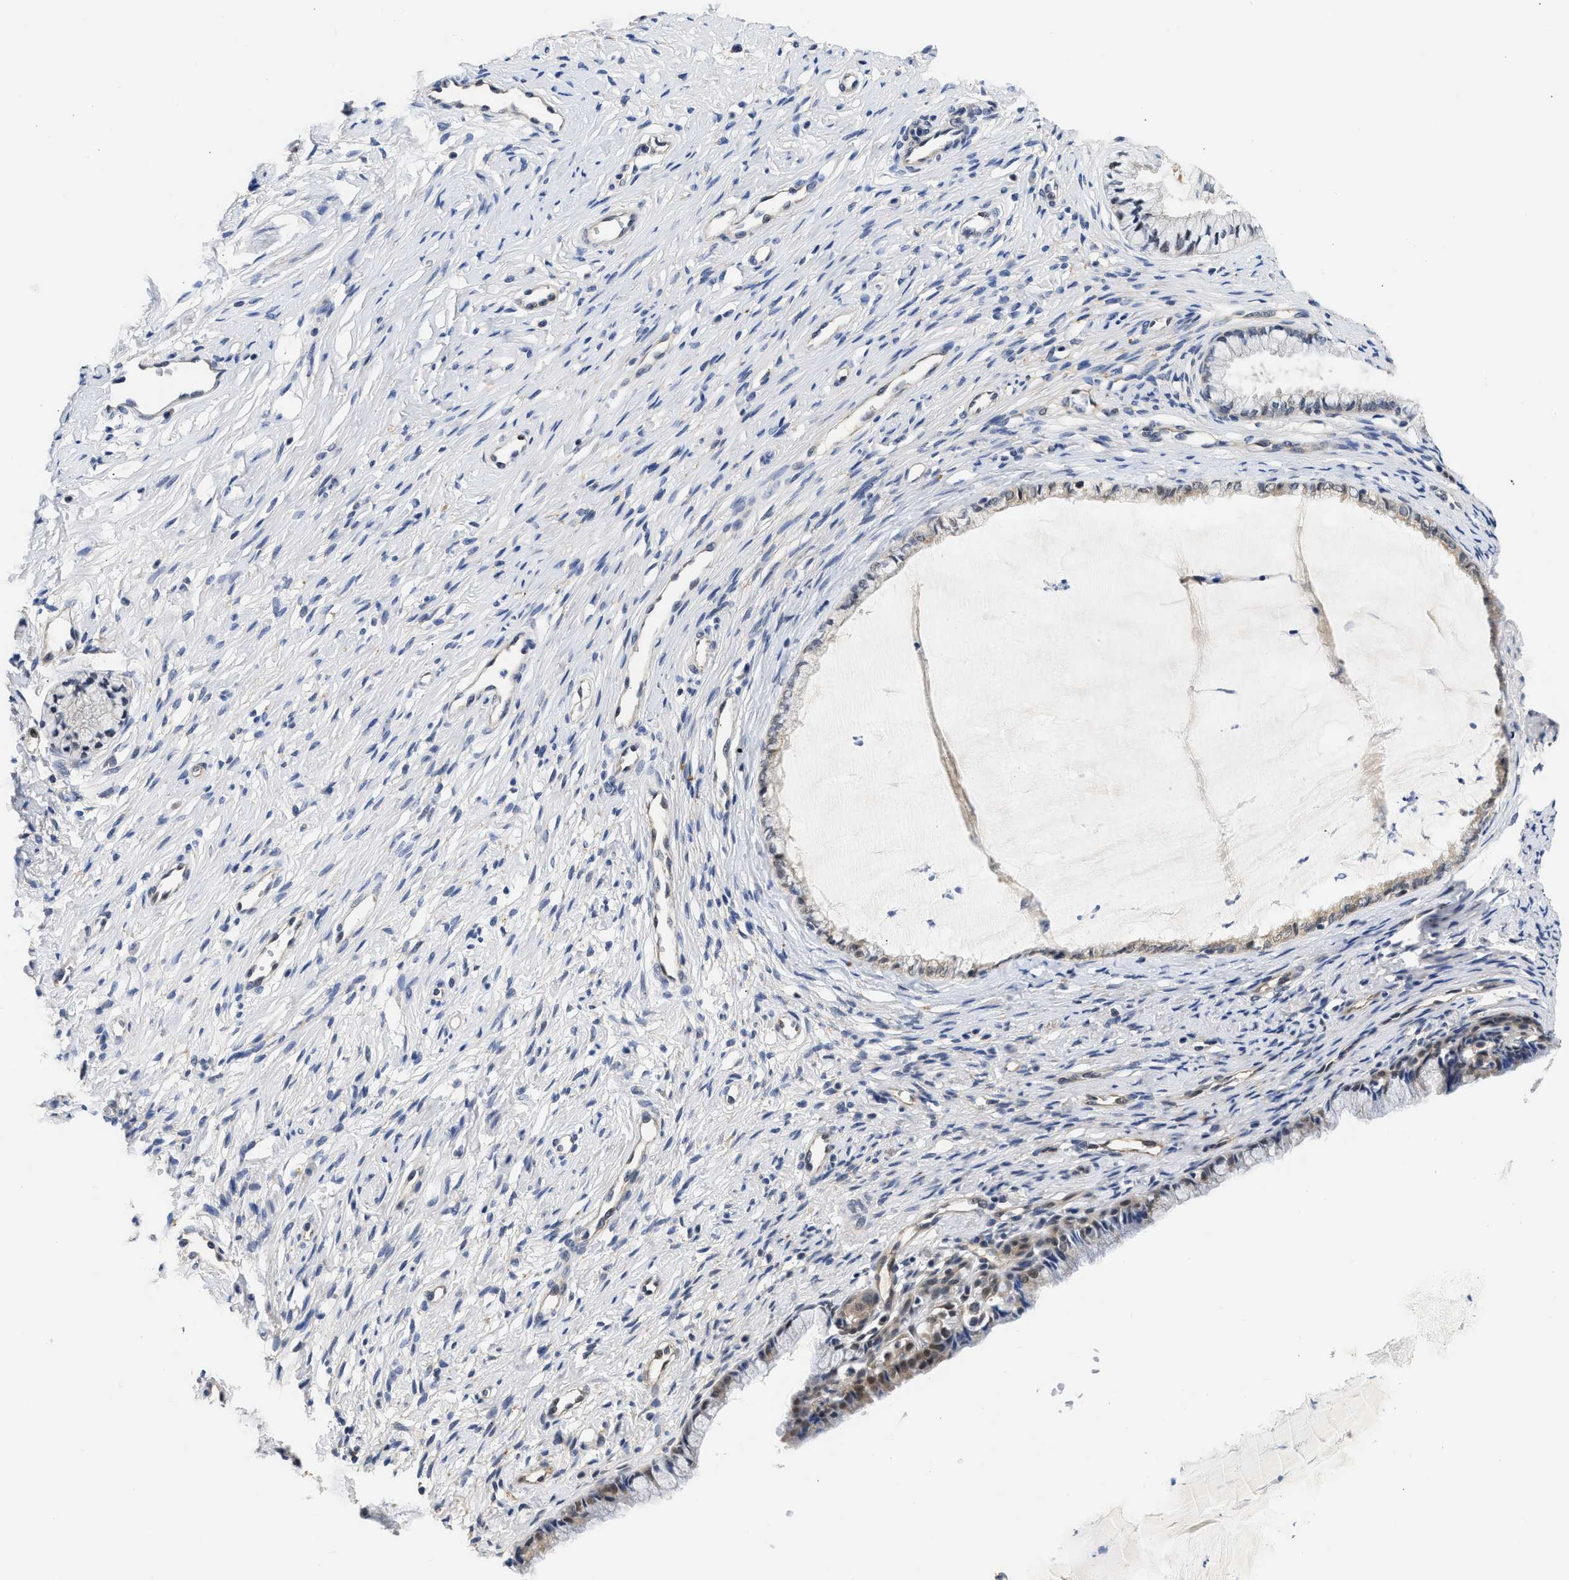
{"staining": {"intensity": "strong", "quantity": "25%-75%", "location": "nuclear"}, "tissue": "cervix", "cell_type": "Glandular cells", "image_type": "normal", "snomed": [{"axis": "morphology", "description": "Normal tissue, NOS"}, {"axis": "topography", "description": "Cervix"}], "caption": "IHC micrograph of normal human cervix stained for a protein (brown), which reveals high levels of strong nuclear positivity in about 25%-75% of glandular cells.", "gene": "XPO5", "patient": {"sex": "female", "age": 77}}